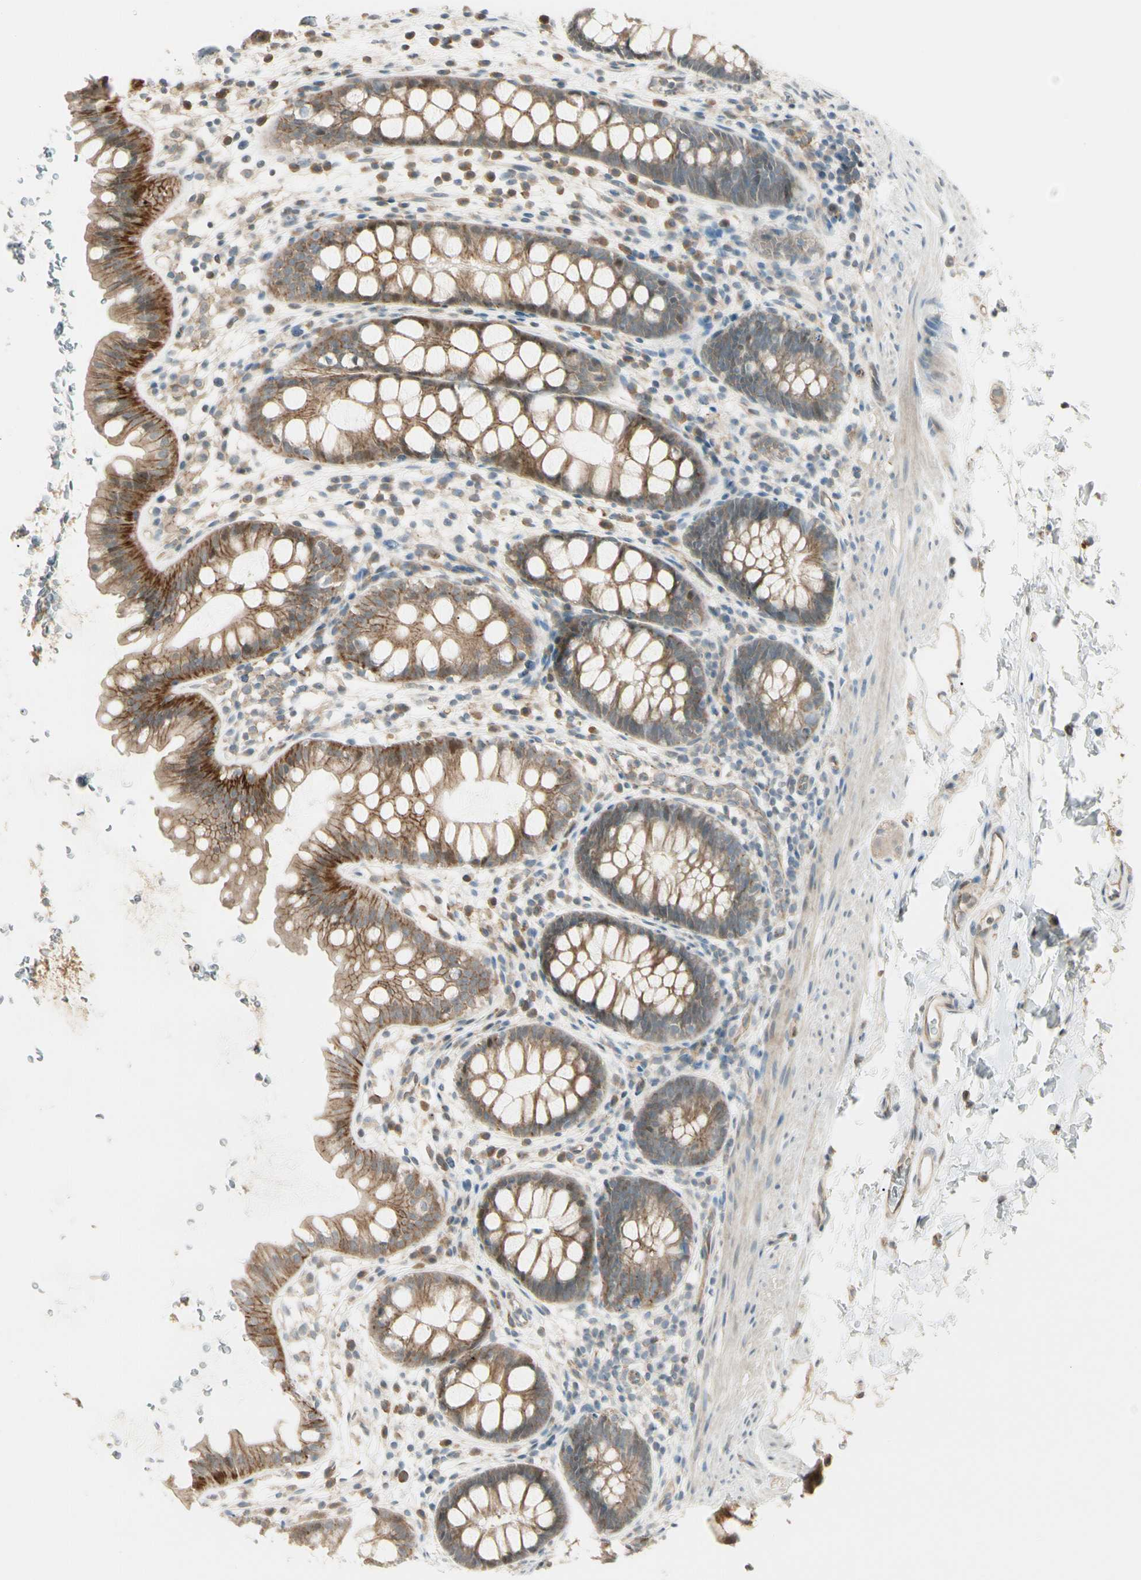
{"staining": {"intensity": "moderate", "quantity": ">75%", "location": "cytoplasmic/membranous"}, "tissue": "rectum", "cell_type": "Glandular cells", "image_type": "normal", "snomed": [{"axis": "morphology", "description": "Normal tissue, NOS"}, {"axis": "topography", "description": "Rectum"}], "caption": "About >75% of glandular cells in benign human rectum demonstrate moderate cytoplasmic/membranous protein staining as visualized by brown immunohistochemical staining.", "gene": "P3H2", "patient": {"sex": "female", "age": 24}}